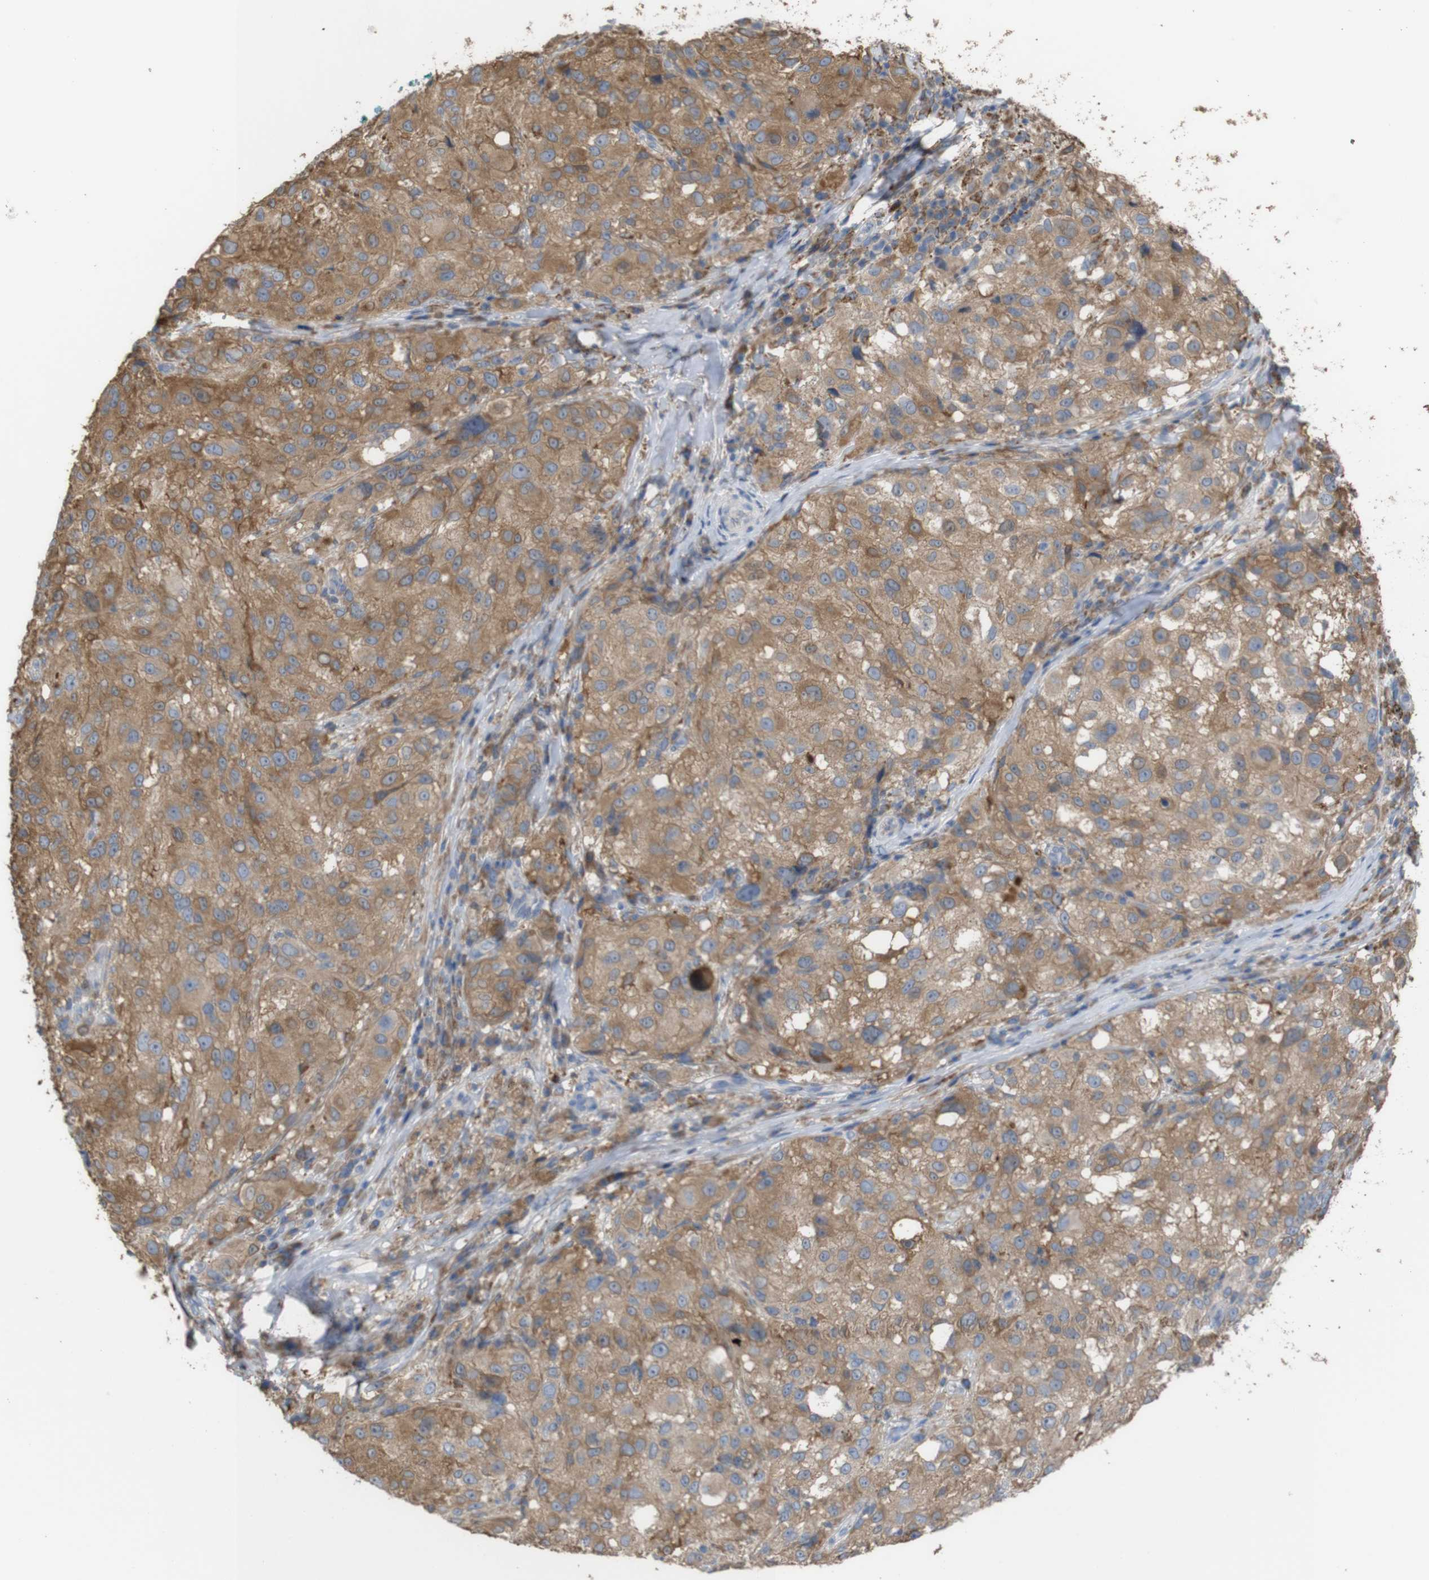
{"staining": {"intensity": "moderate", "quantity": ">75%", "location": "cytoplasmic/membranous"}, "tissue": "melanoma", "cell_type": "Tumor cells", "image_type": "cancer", "snomed": [{"axis": "morphology", "description": "Necrosis, NOS"}, {"axis": "morphology", "description": "Malignant melanoma, NOS"}, {"axis": "topography", "description": "Skin"}], "caption": "Immunohistochemical staining of human malignant melanoma shows moderate cytoplasmic/membranous protein positivity in approximately >75% of tumor cells. (DAB (3,3'-diaminobenzidine) IHC, brown staining for protein, blue staining for nuclei).", "gene": "PTPRR", "patient": {"sex": "female", "age": 87}}